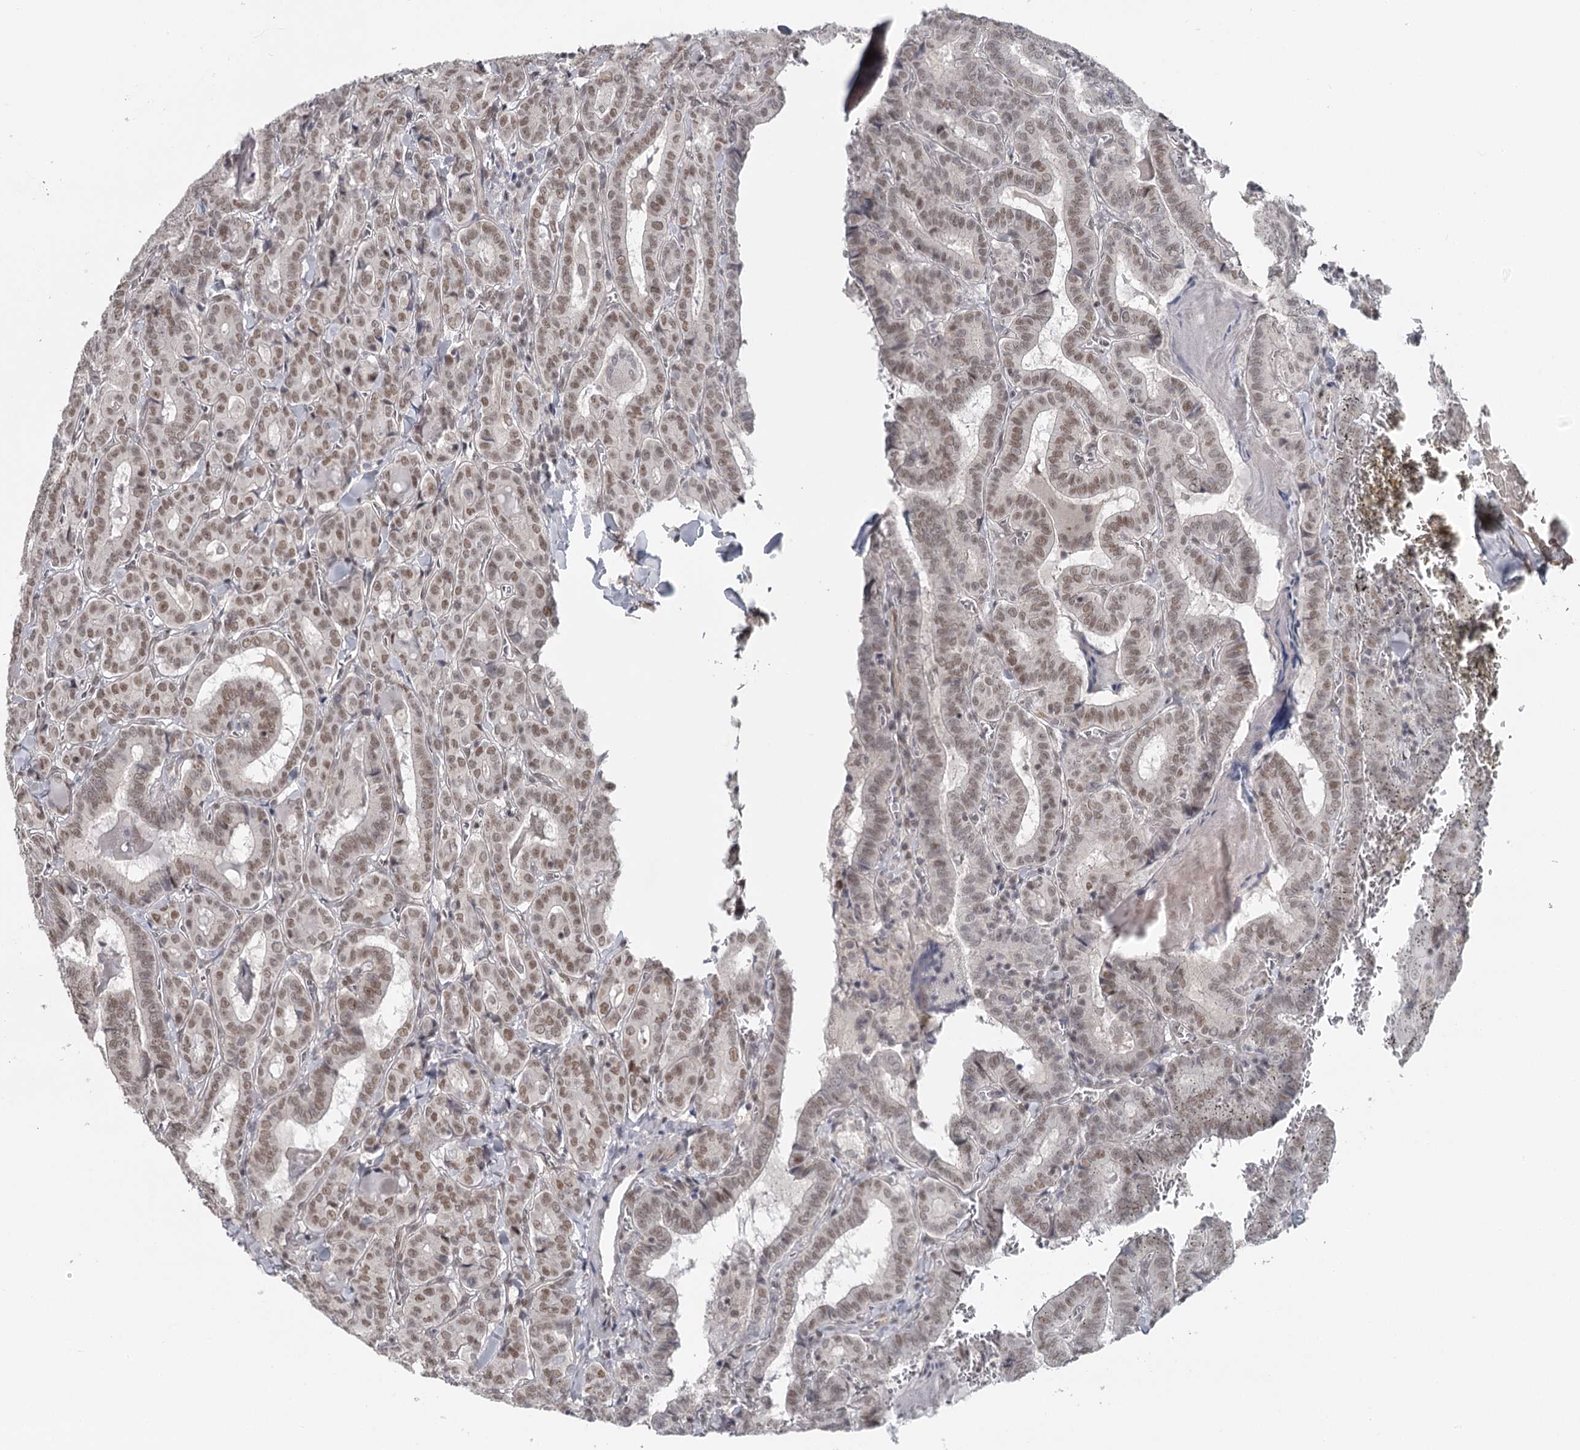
{"staining": {"intensity": "moderate", "quantity": ">75%", "location": "nuclear"}, "tissue": "thyroid cancer", "cell_type": "Tumor cells", "image_type": "cancer", "snomed": [{"axis": "morphology", "description": "Papillary adenocarcinoma, NOS"}, {"axis": "topography", "description": "Thyroid gland"}], "caption": "An image of papillary adenocarcinoma (thyroid) stained for a protein demonstrates moderate nuclear brown staining in tumor cells. (DAB = brown stain, brightfield microscopy at high magnification).", "gene": "FAM13C", "patient": {"sex": "female", "age": 72}}